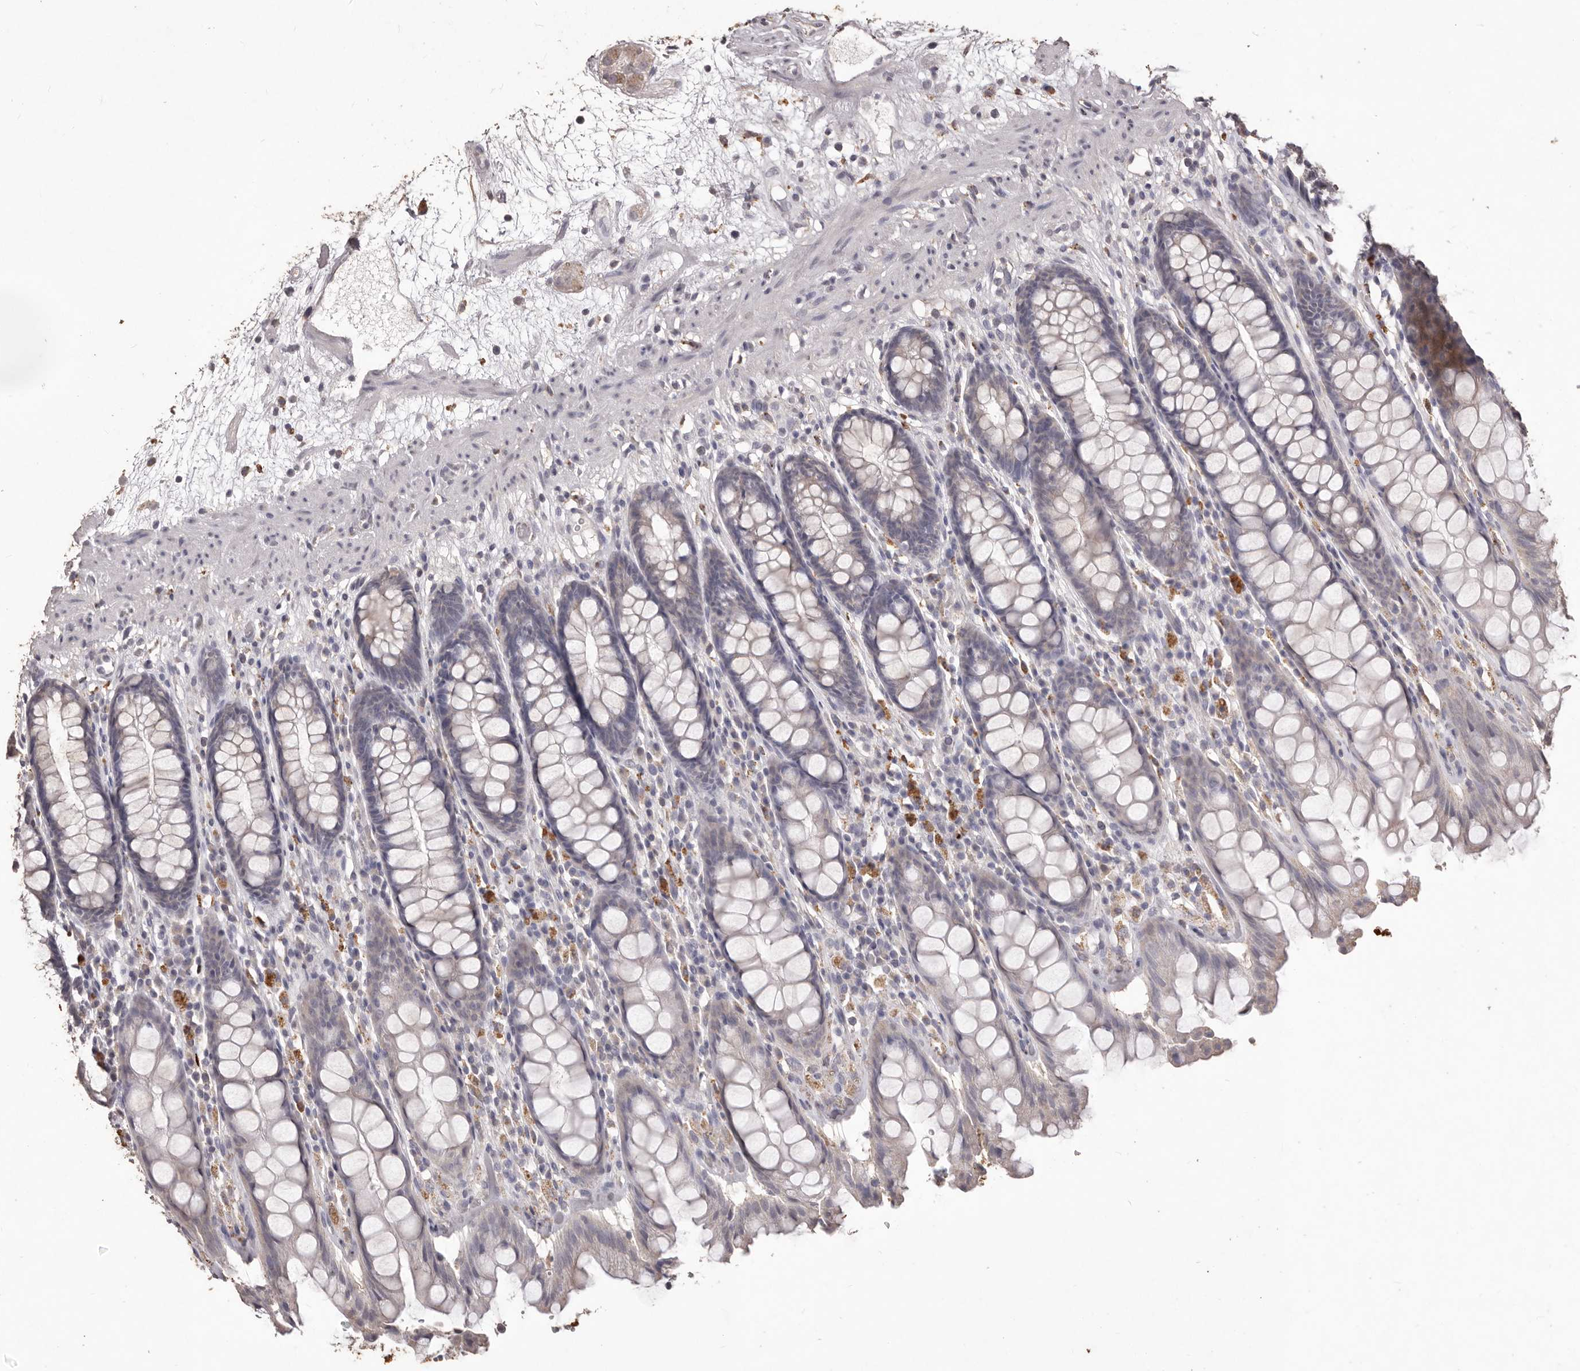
{"staining": {"intensity": "weak", "quantity": "<25%", "location": "cytoplasmic/membranous"}, "tissue": "rectum", "cell_type": "Glandular cells", "image_type": "normal", "snomed": [{"axis": "morphology", "description": "Normal tissue, NOS"}, {"axis": "topography", "description": "Rectum"}], "caption": "High power microscopy image of an IHC histopathology image of benign rectum, revealing no significant expression in glandular cells. Brightfield microscopy of IHC stained with DAB (brown) and hematoxylin (blue), captured at high magnification.", "gene": "PRSS27", "patient": {"sex": "male", "age": 64}}